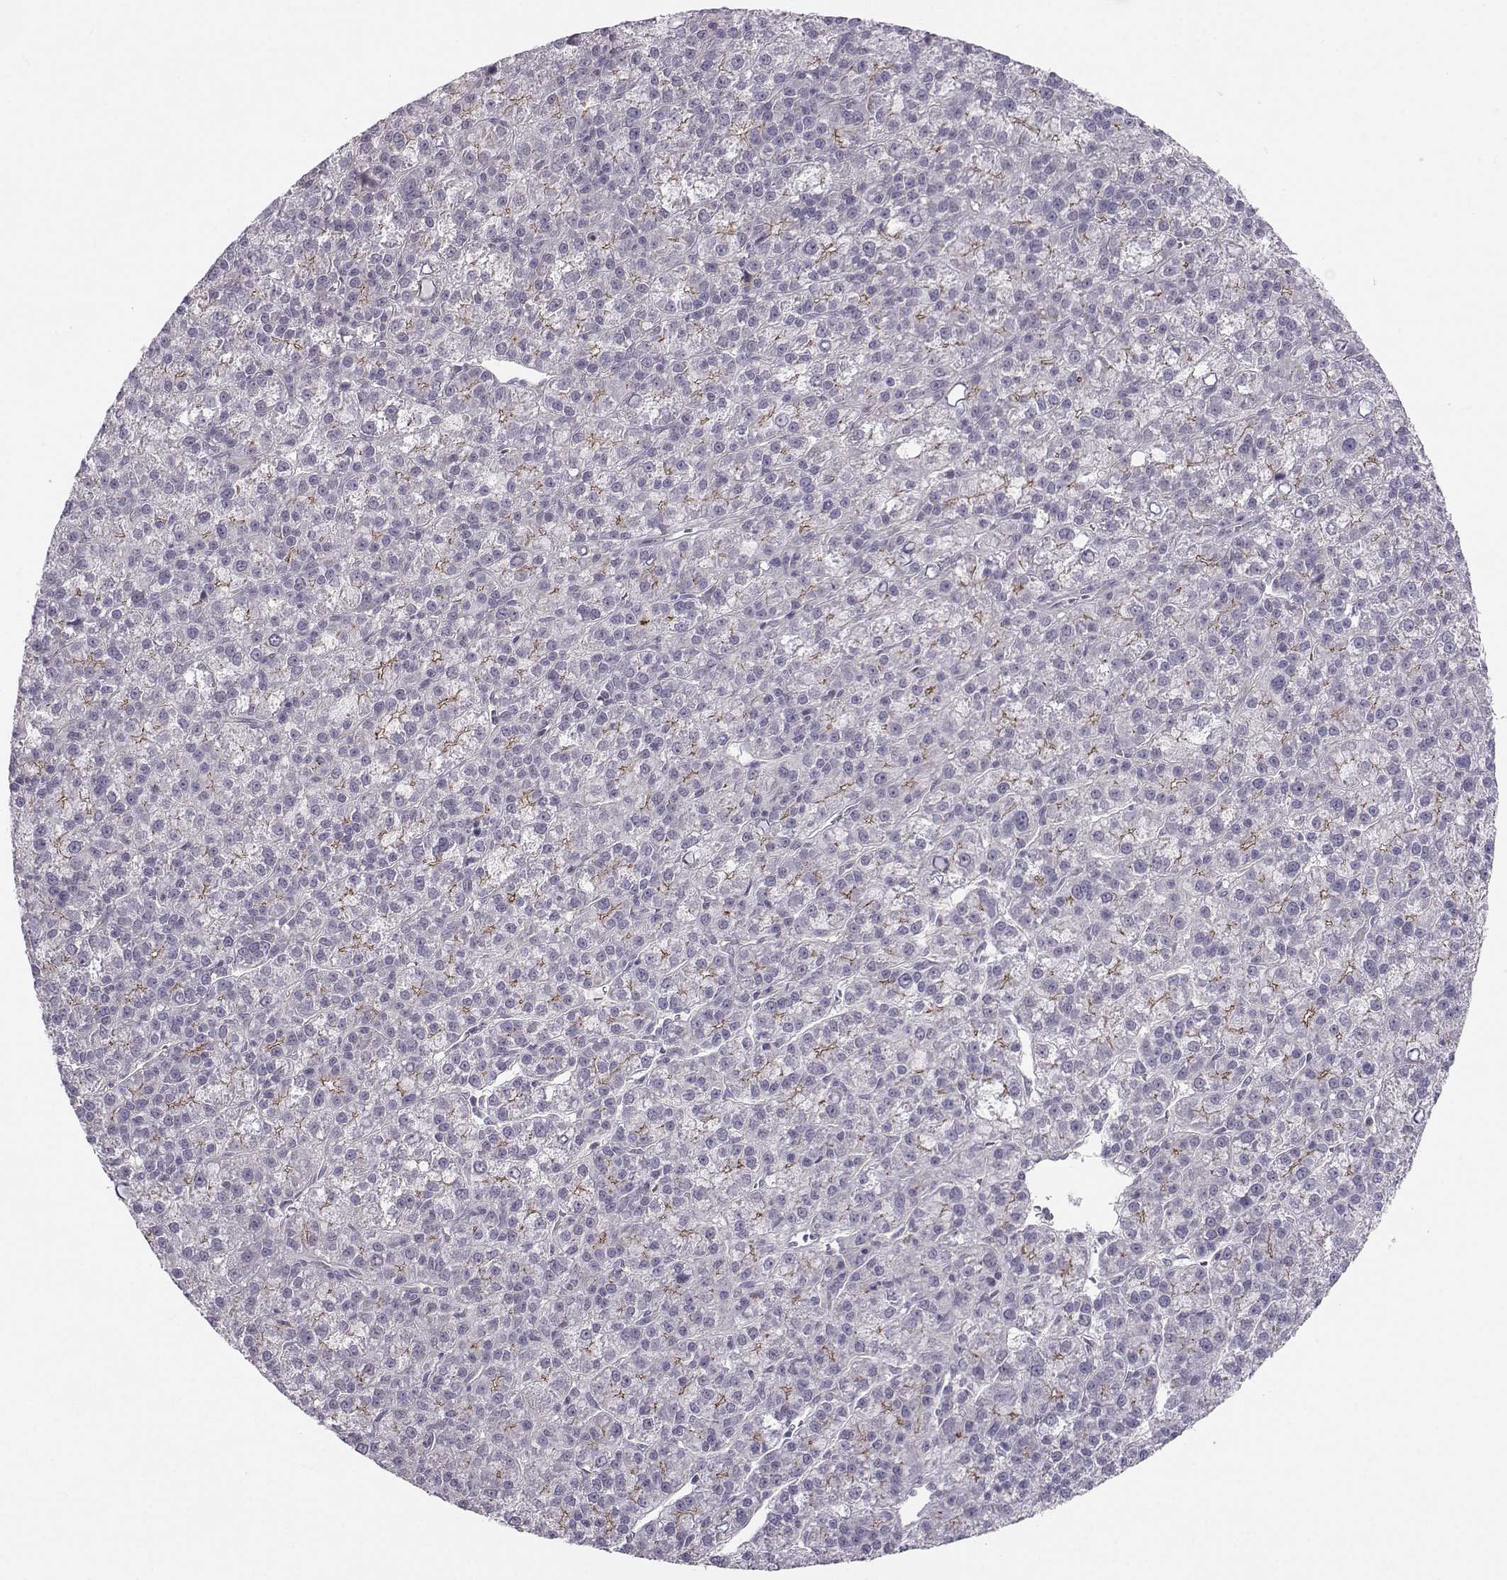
{"staining": {"intensity": "moderate", "quantity": "<25%", "location": "cytoplasmic/membranous"}, "tissue": "liver cancer", "cell_type": "Tumor cells", "image_type": "cancer", "snomed": [{"axis": "morphology", "description": "Carcinoma, Hepatocellular, NOS"}, {"axis": "topography", "description": "Liver"}], "caption": "An immunohistochemistry (IHC) image of neoplastic tissue is shown. Protein staining in brown labels moderate cytoplasmic/membranous positivity in liver cancer (hepatocellular carcinoma) within tumor cells.", "gene": "MAST1", "patient": {"sex": "female", "age": 60}}